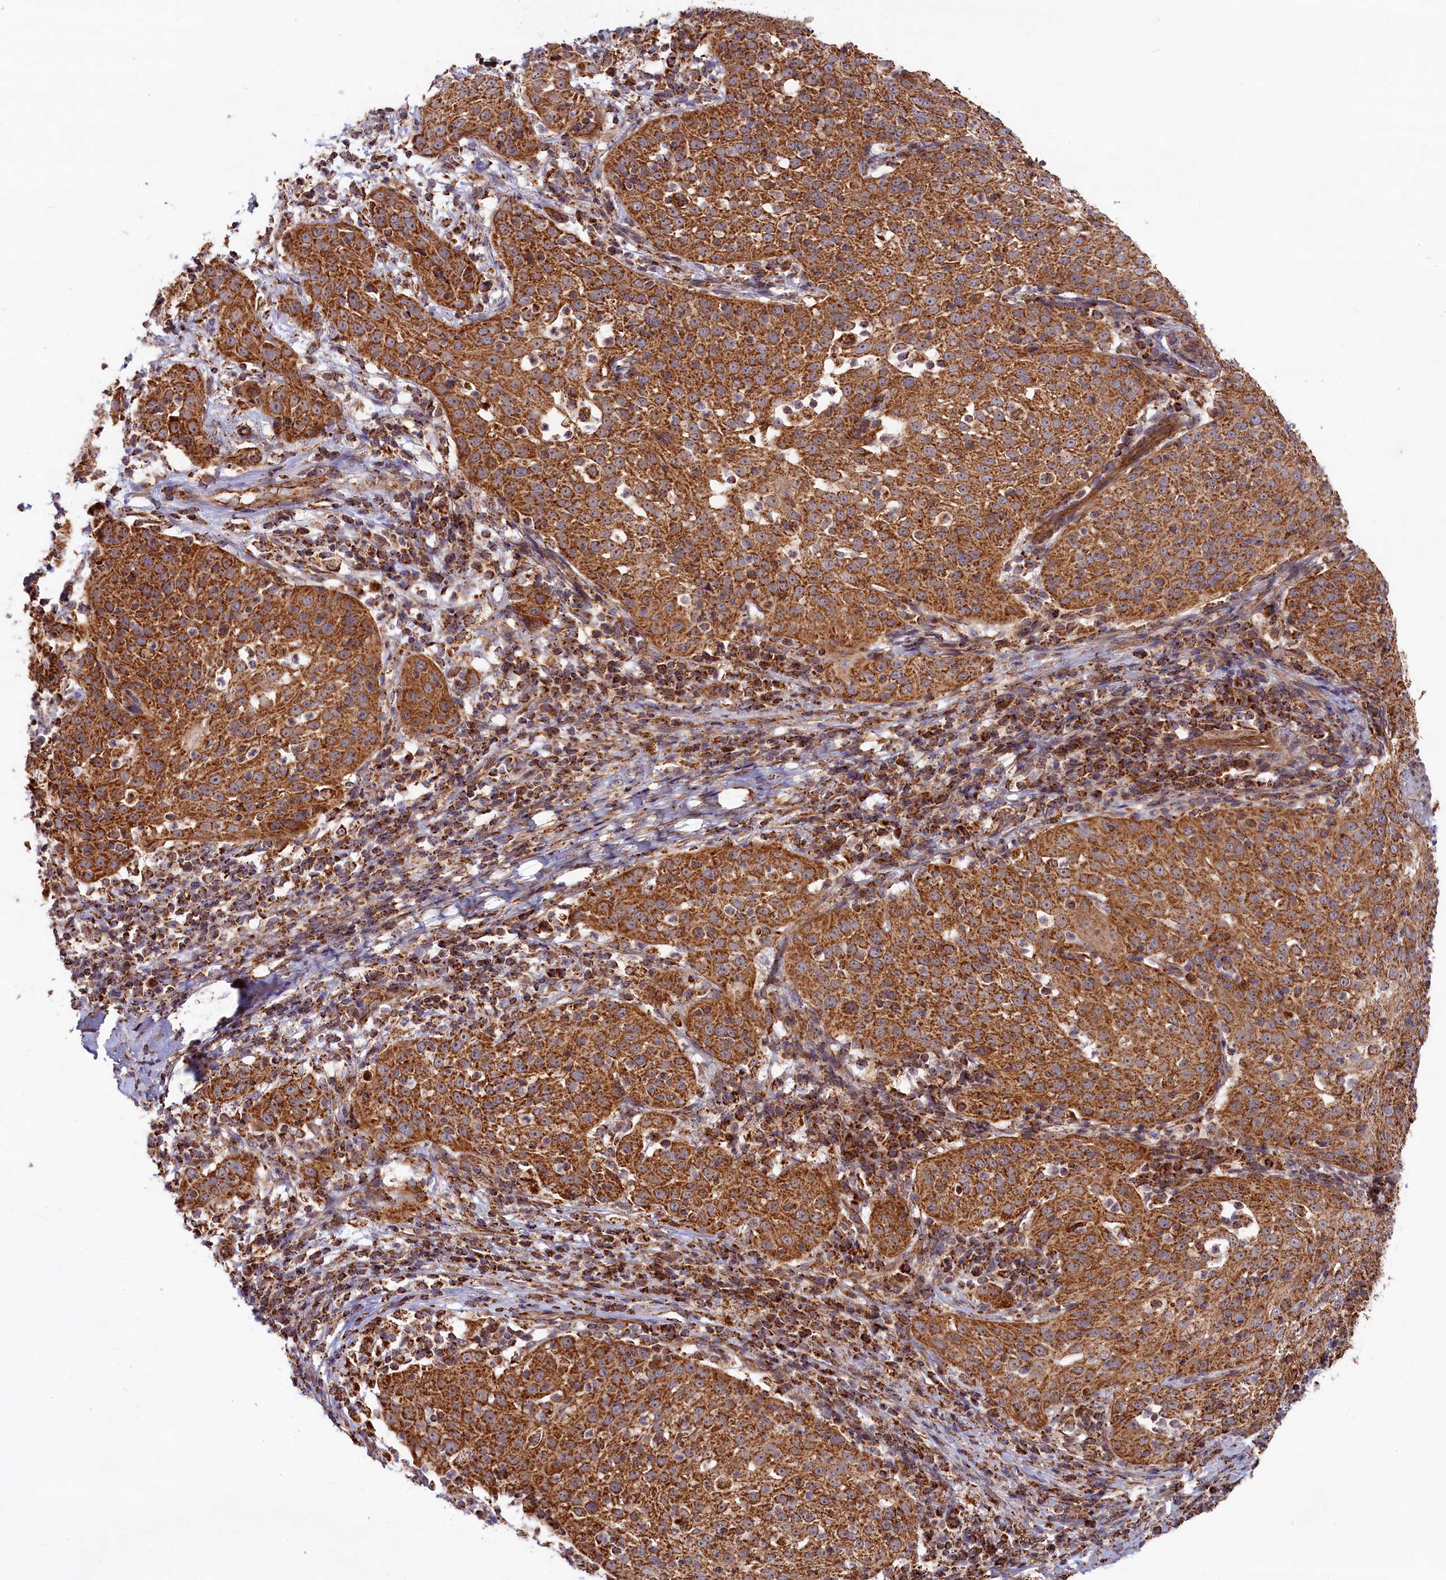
{"staining": {"intensity": "strong", "quantity": ">75%", "location": "cytoplasmic/membranous"}, "tissue": "cervical cancer", "cell_type": "Tumor cells", "image_type": "cancer", "snomed": [{"axis": "morphology", "description": "Squamous cell carcinoma, NOS"}, {"axis": "topography", "description": "Cervix"}], "caption": "Cervical cancer tissue reveals strong cytoplasmic/membranous positivity in about >75% of tumor cells", "gene": "MACROD1", "patient": {"sex": "female", "age": 57}}